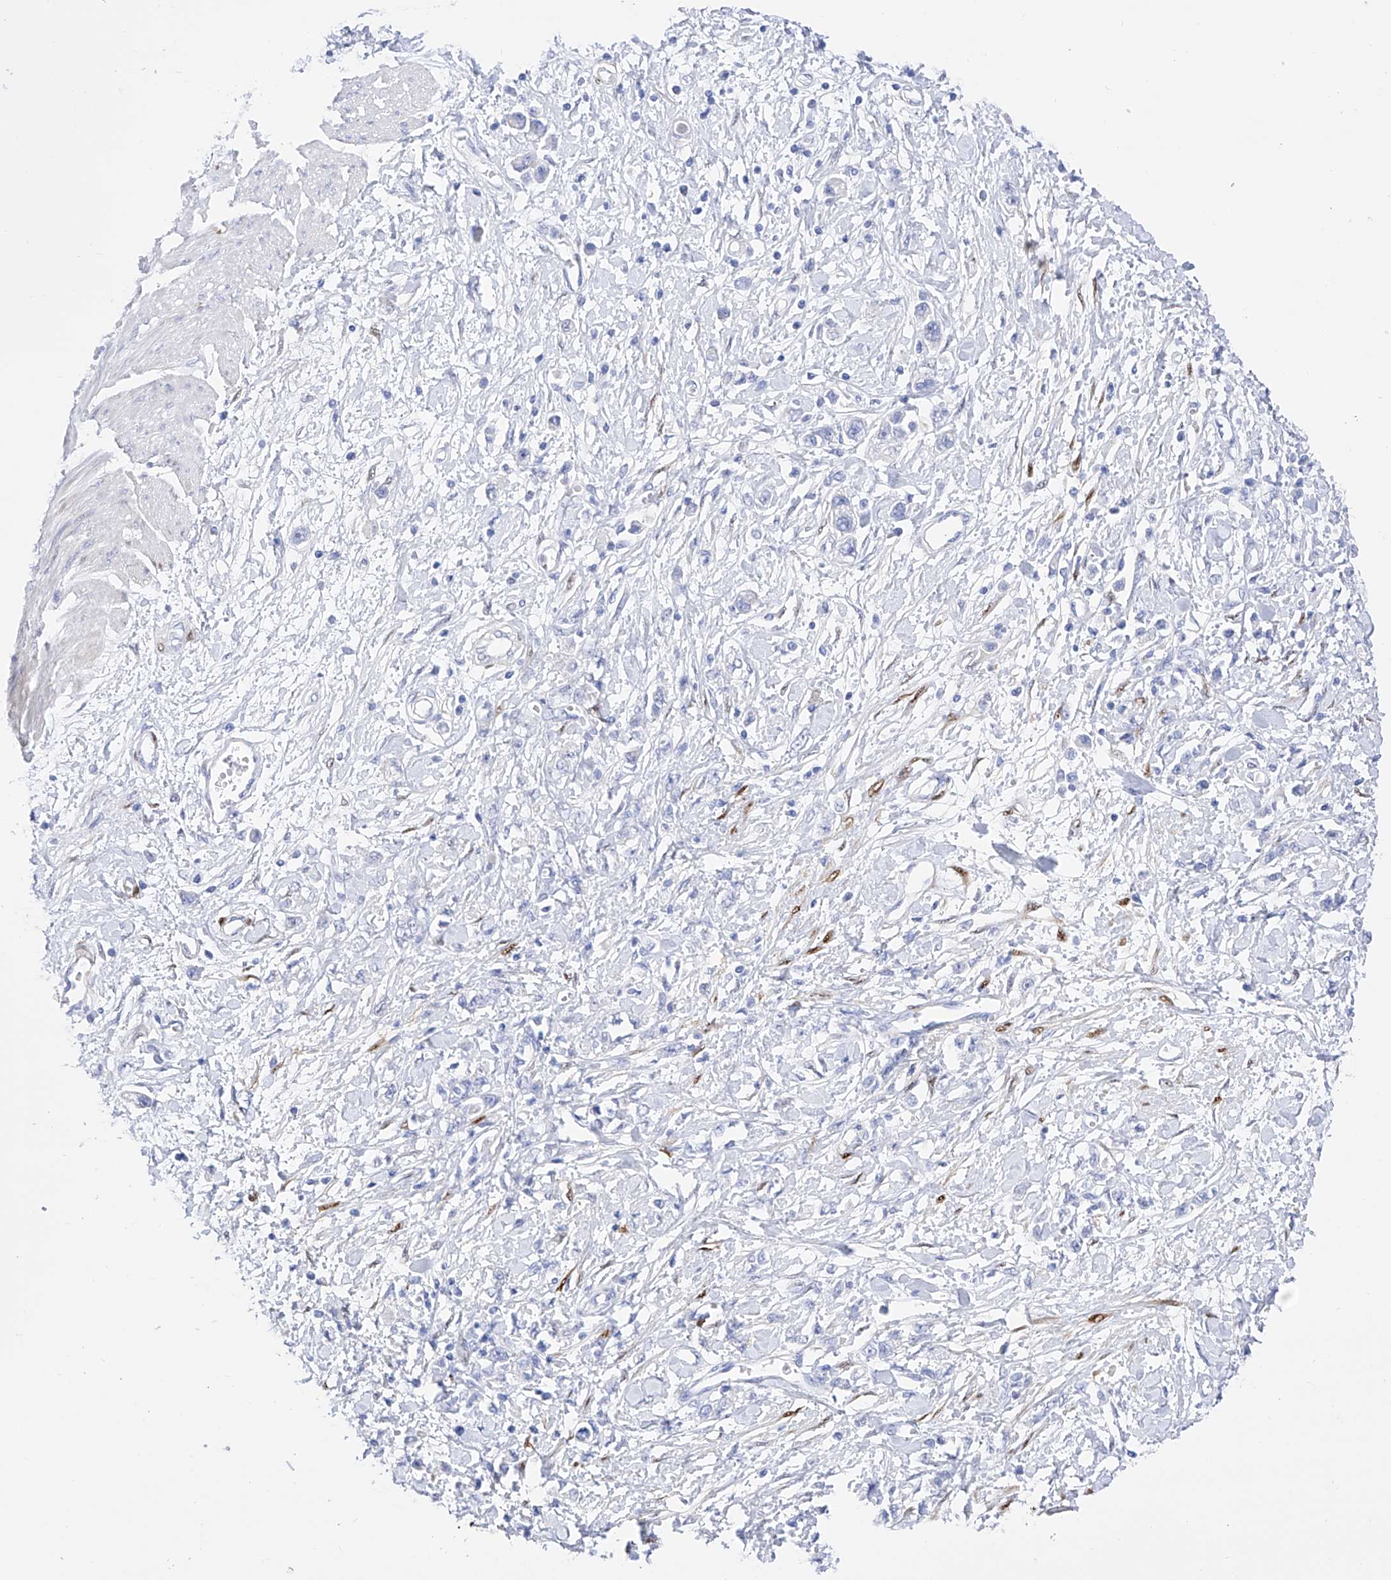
{"staining": {"intensity": "negative", "quantity": "none", "location": "none"}, "tissue": "stomach cancer", "cell_type": "Tumor cells", "image_type": "cancer", "snomed": [{"axis": "morphology", "description": "Adenocarcinoma, NOS"}, {"axis": "topography", "description": "Stomach"}], "caption": "A photomicrograph of human stomach adenocarcinoma is negative for staining in tumor cells.", "gene": "TRPC7", "patient": {"sex": "female", "age": 76}}